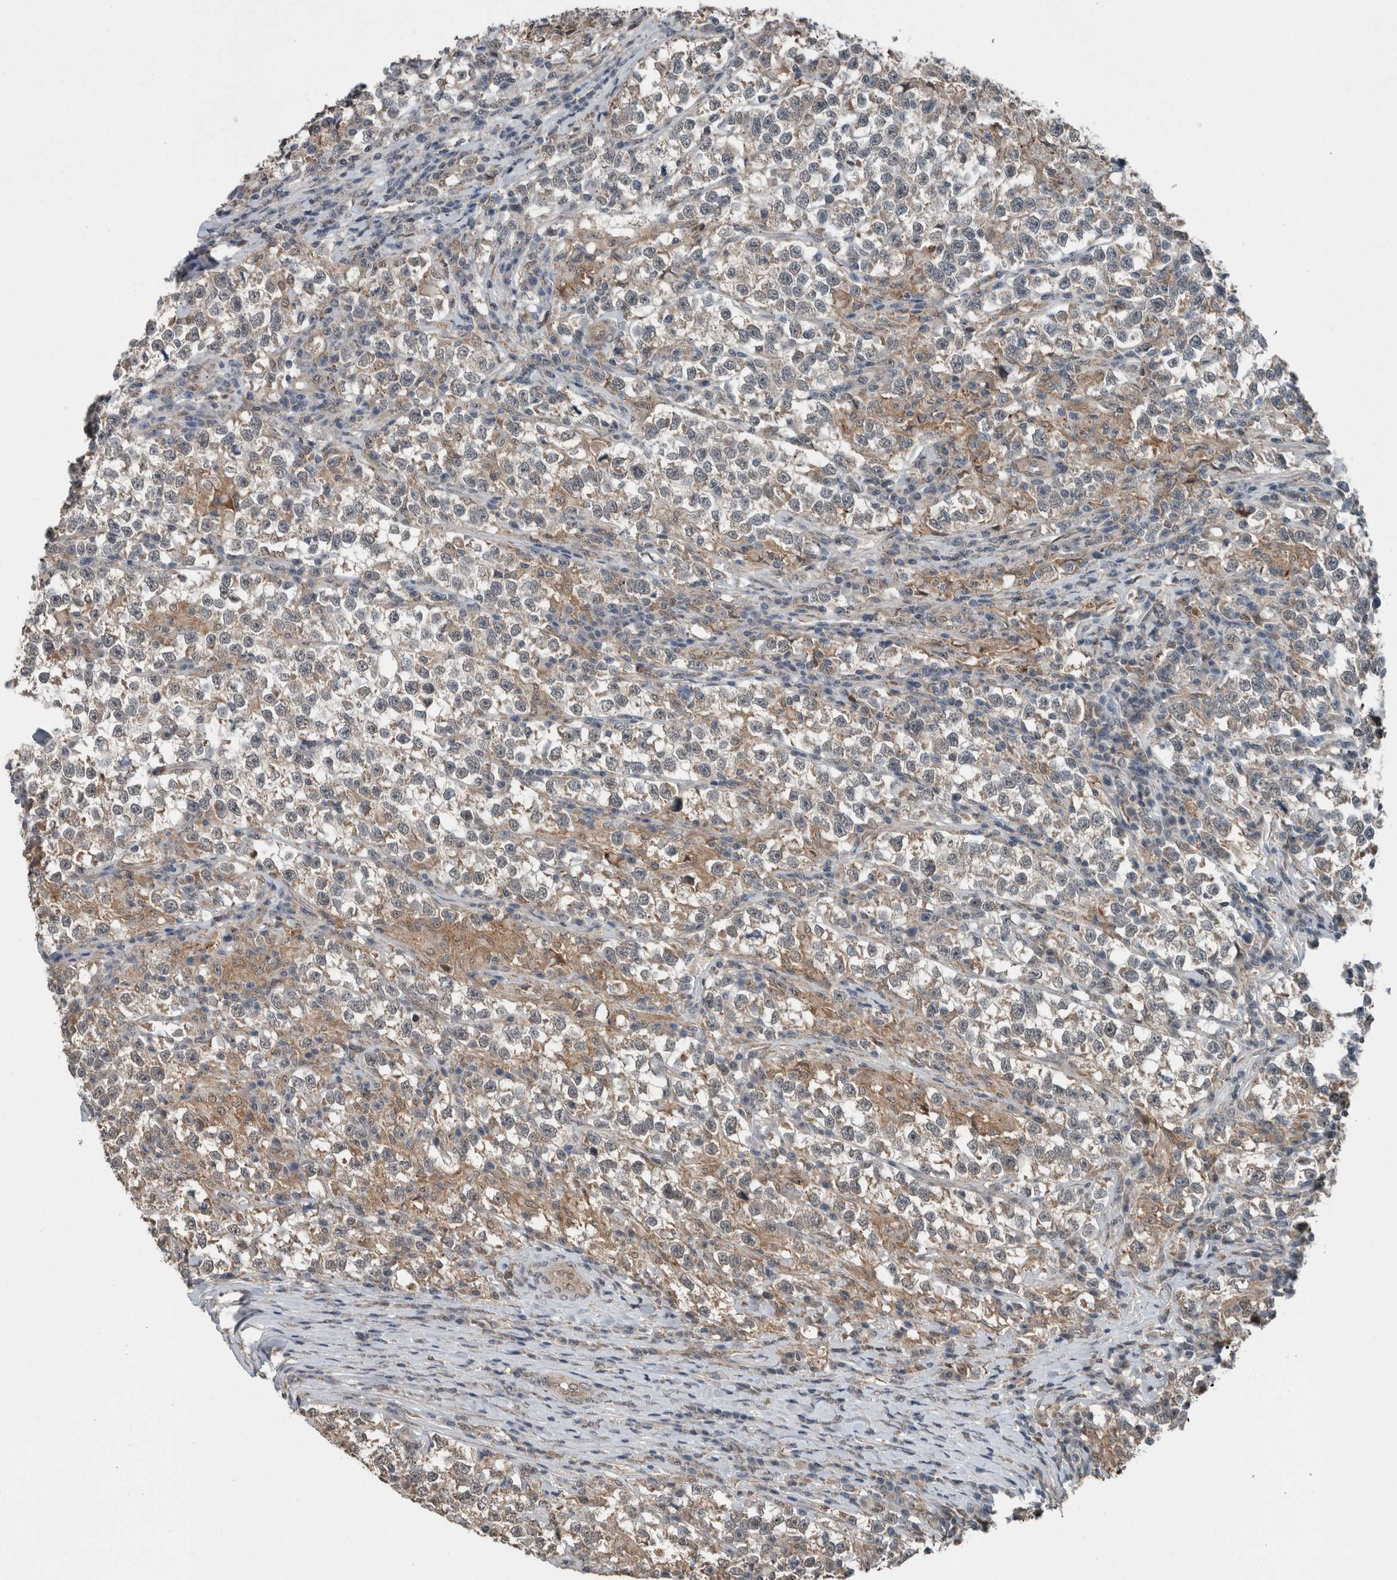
{"staining": {"intensity": "weak", "quantity": "<25%", "location": "cytoplasmic/membranous"}, "tissue": "testis cancer", "cell_type": "Tumor cells", "image_type": "cancer", "snomed": [{"axis": "morphology", "description": "Normal tissue, NOS"}, {"axis": "morphology", "description": "Seminoma, NOS"}, {"axis": "topography", "description": "Testis"}], "caption": "Protein analysis of testis cancer (seminoma) displays no significant positivity in tumor cells.", "gene": "MYO1E", "patient": {"sex": "male", "age": 43}}